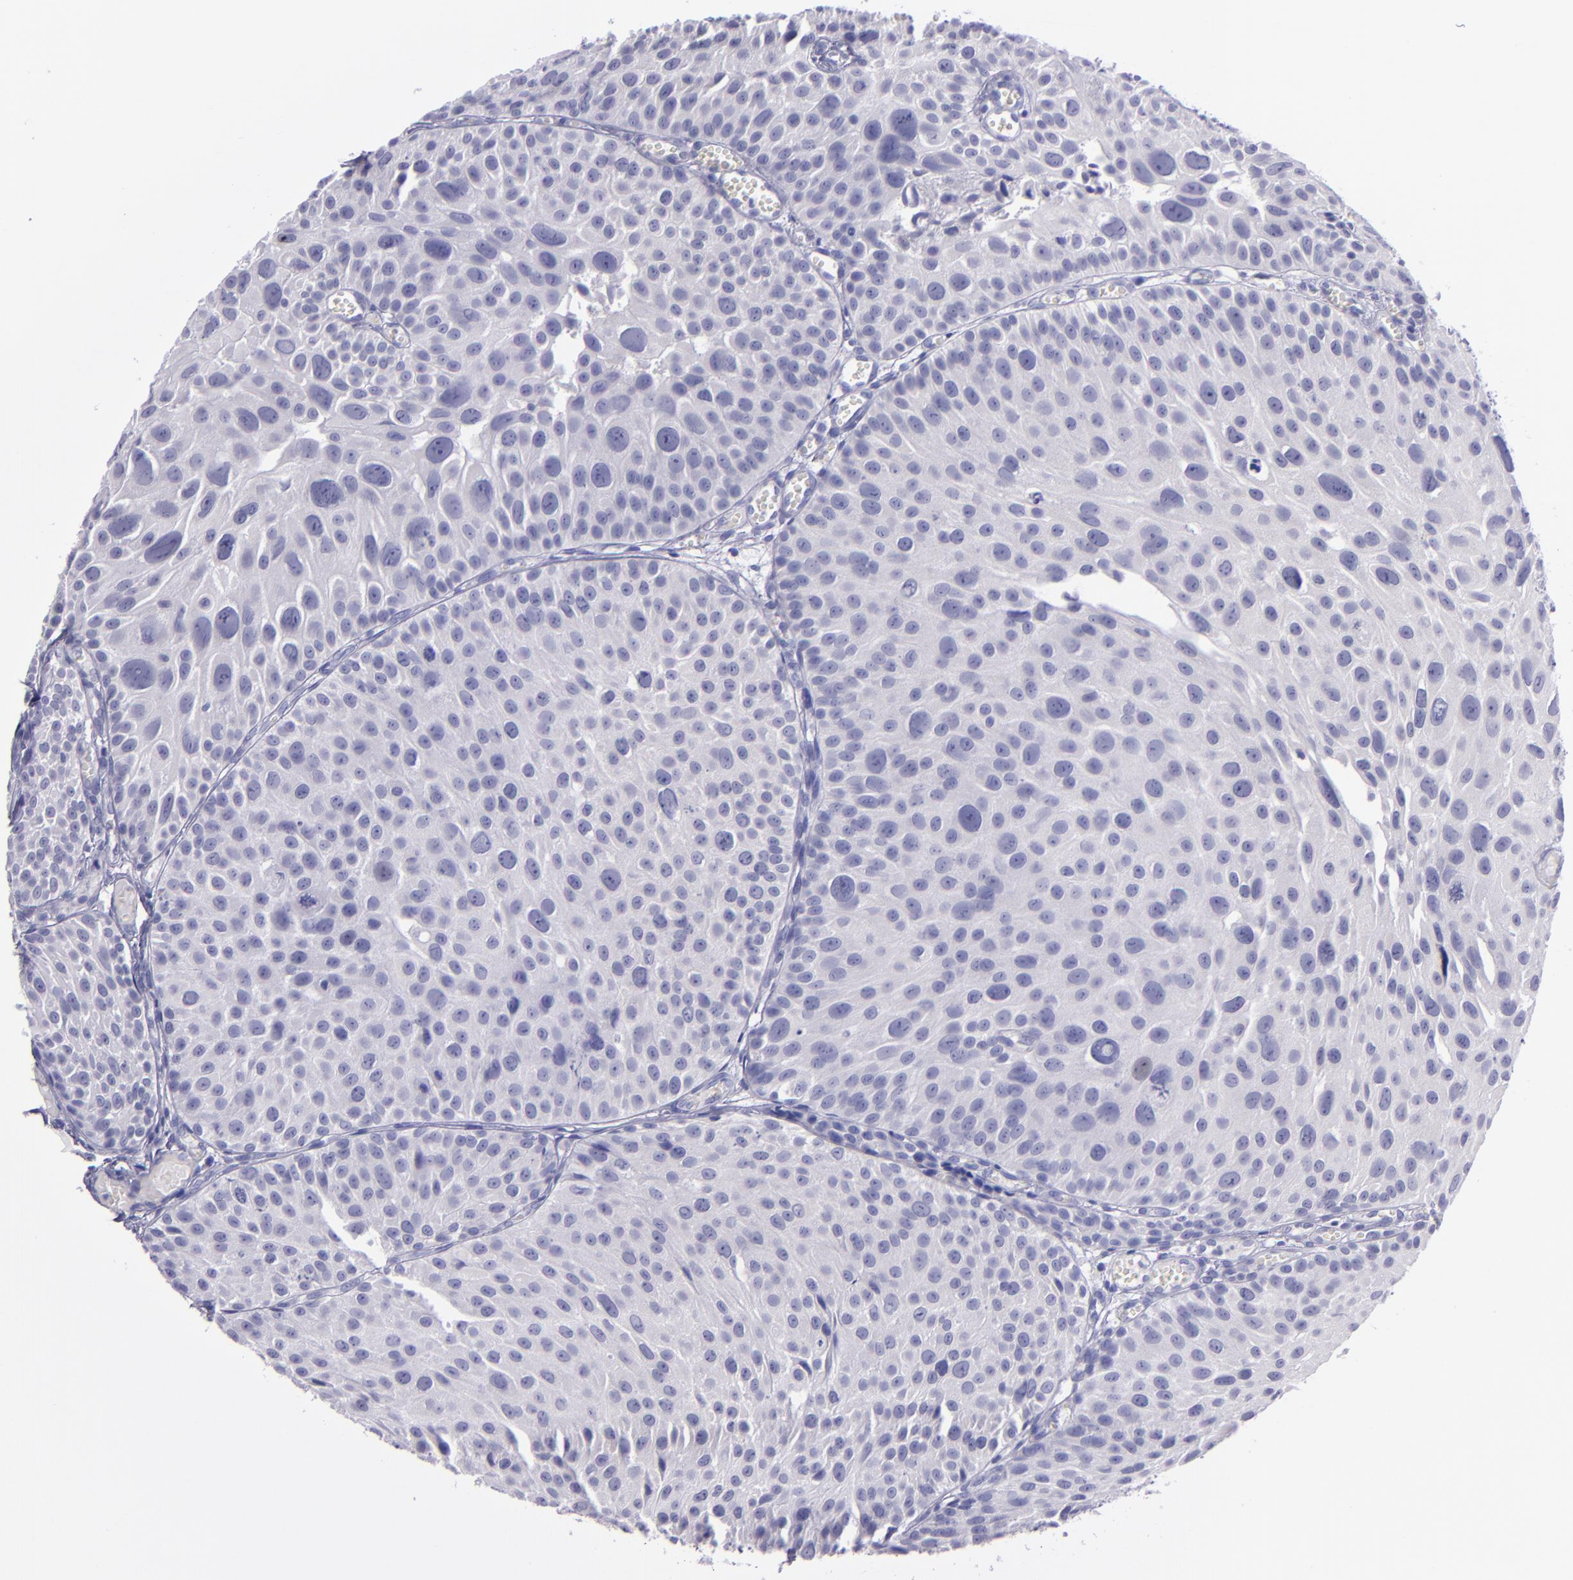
{"staining": {"intensity": "negative", "quantity": "none", "location": "none"}, "tissue": "urothelial cancer", "cell_type": "Tumor cells", "image_type": "cancer", "snomed": [{"axis": "morphology", "description": "Urothelial carcinoma, High grade"}, {"axis": "topography", "description": "Urinary bladder"}], "caption": "Immunohistochemistry of human urothelial carcinoma (high-grade) shows no positivity in tumor cells.", "gene": "TNNT3", "patient": {"sex": "female", "age": 78}}